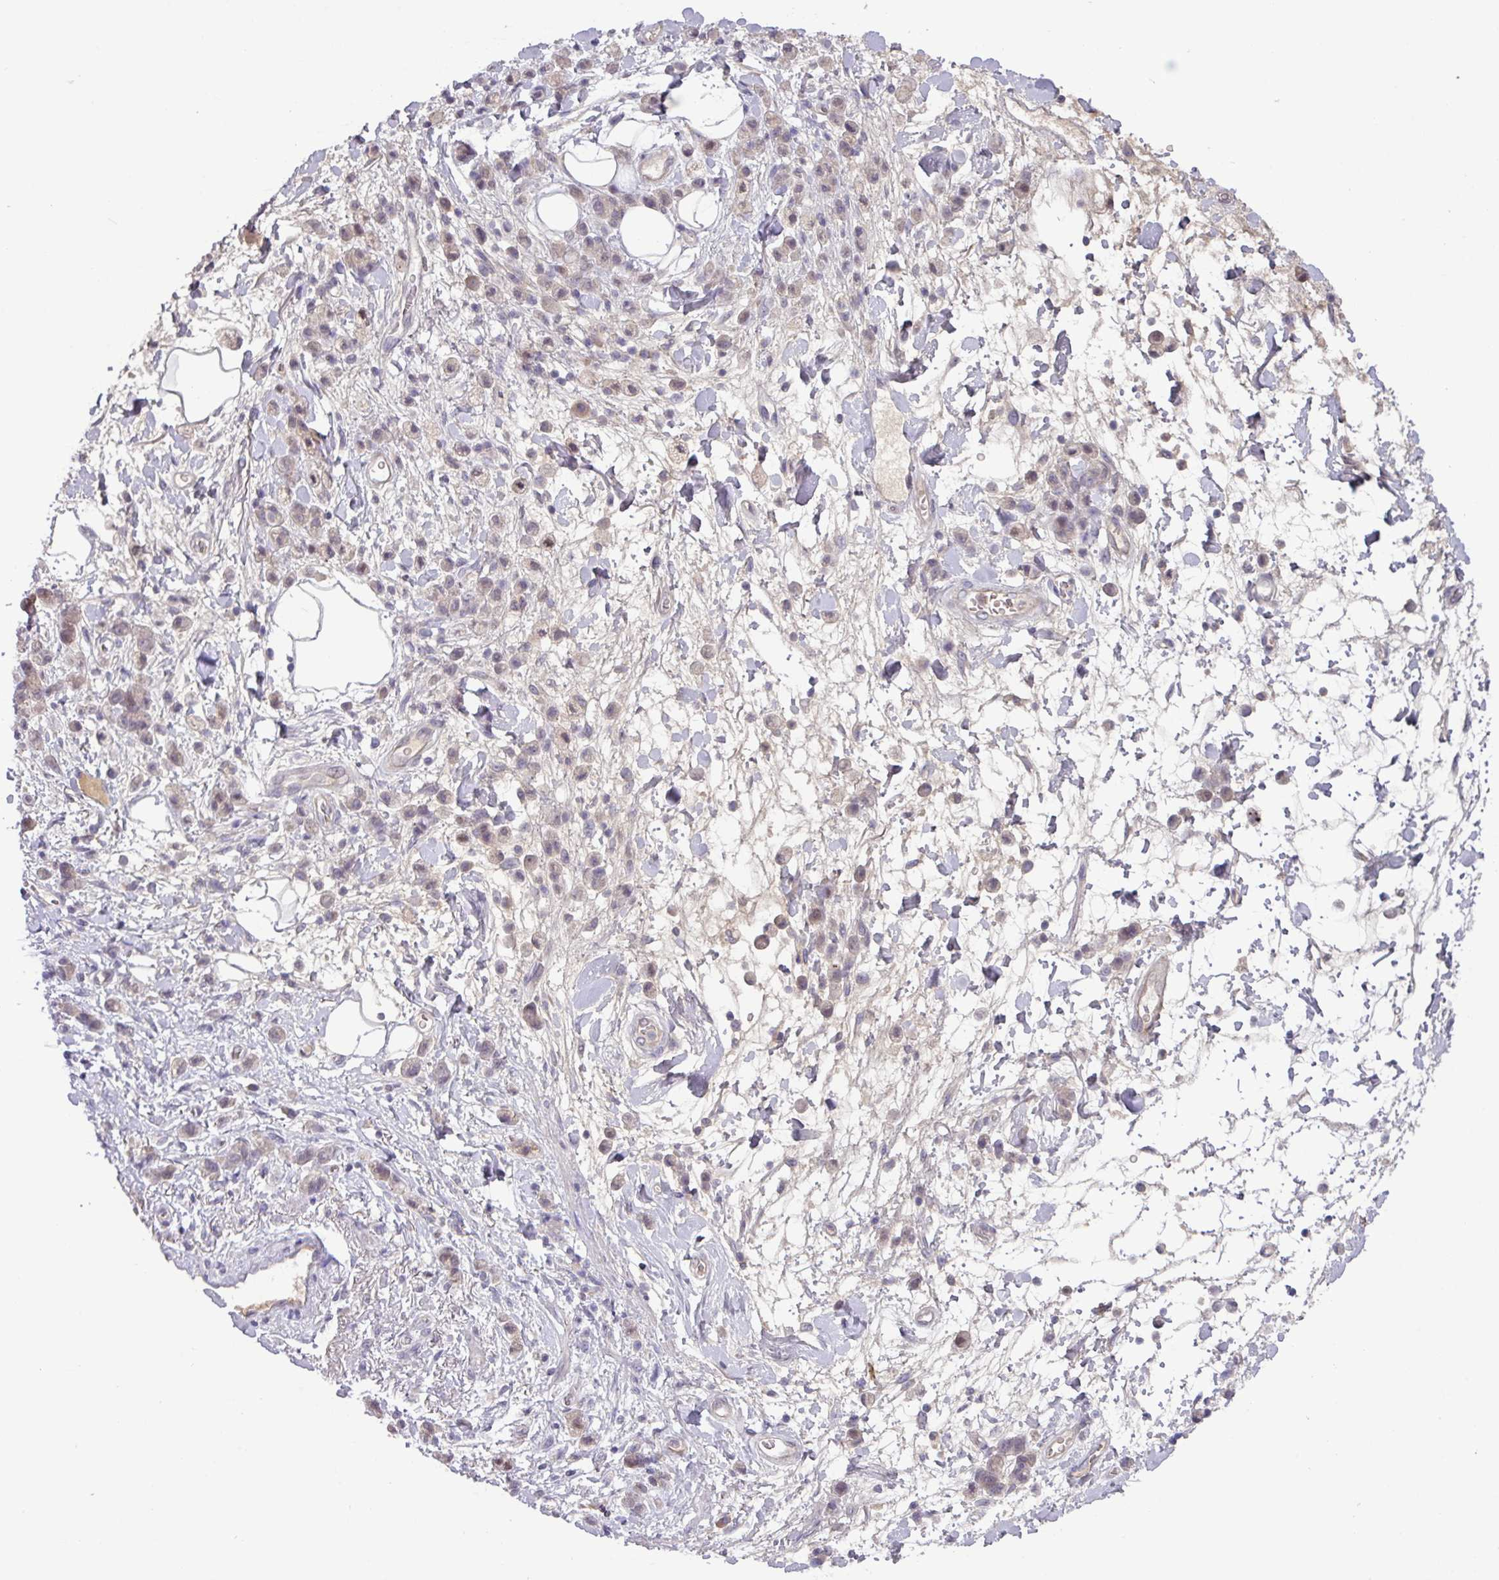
{"staining": {"intensity": "negative", "quantity": "none", "location": "none"}, "tissue": "stomach cancer", "cell_type": "Tumor cells", "image_type": "cancer", "snomed": [{"axis": "morphology", "description": "Adenocarcinoma, NOS"}, {"axis": "topography", "description": "Stomach"}], "caption": "The micrograph reveals no staining of tumor cells in adenocarcinoma (stomach).", "gene": "SLC5A10", "patient": {"sex": "male", "age": 77}}